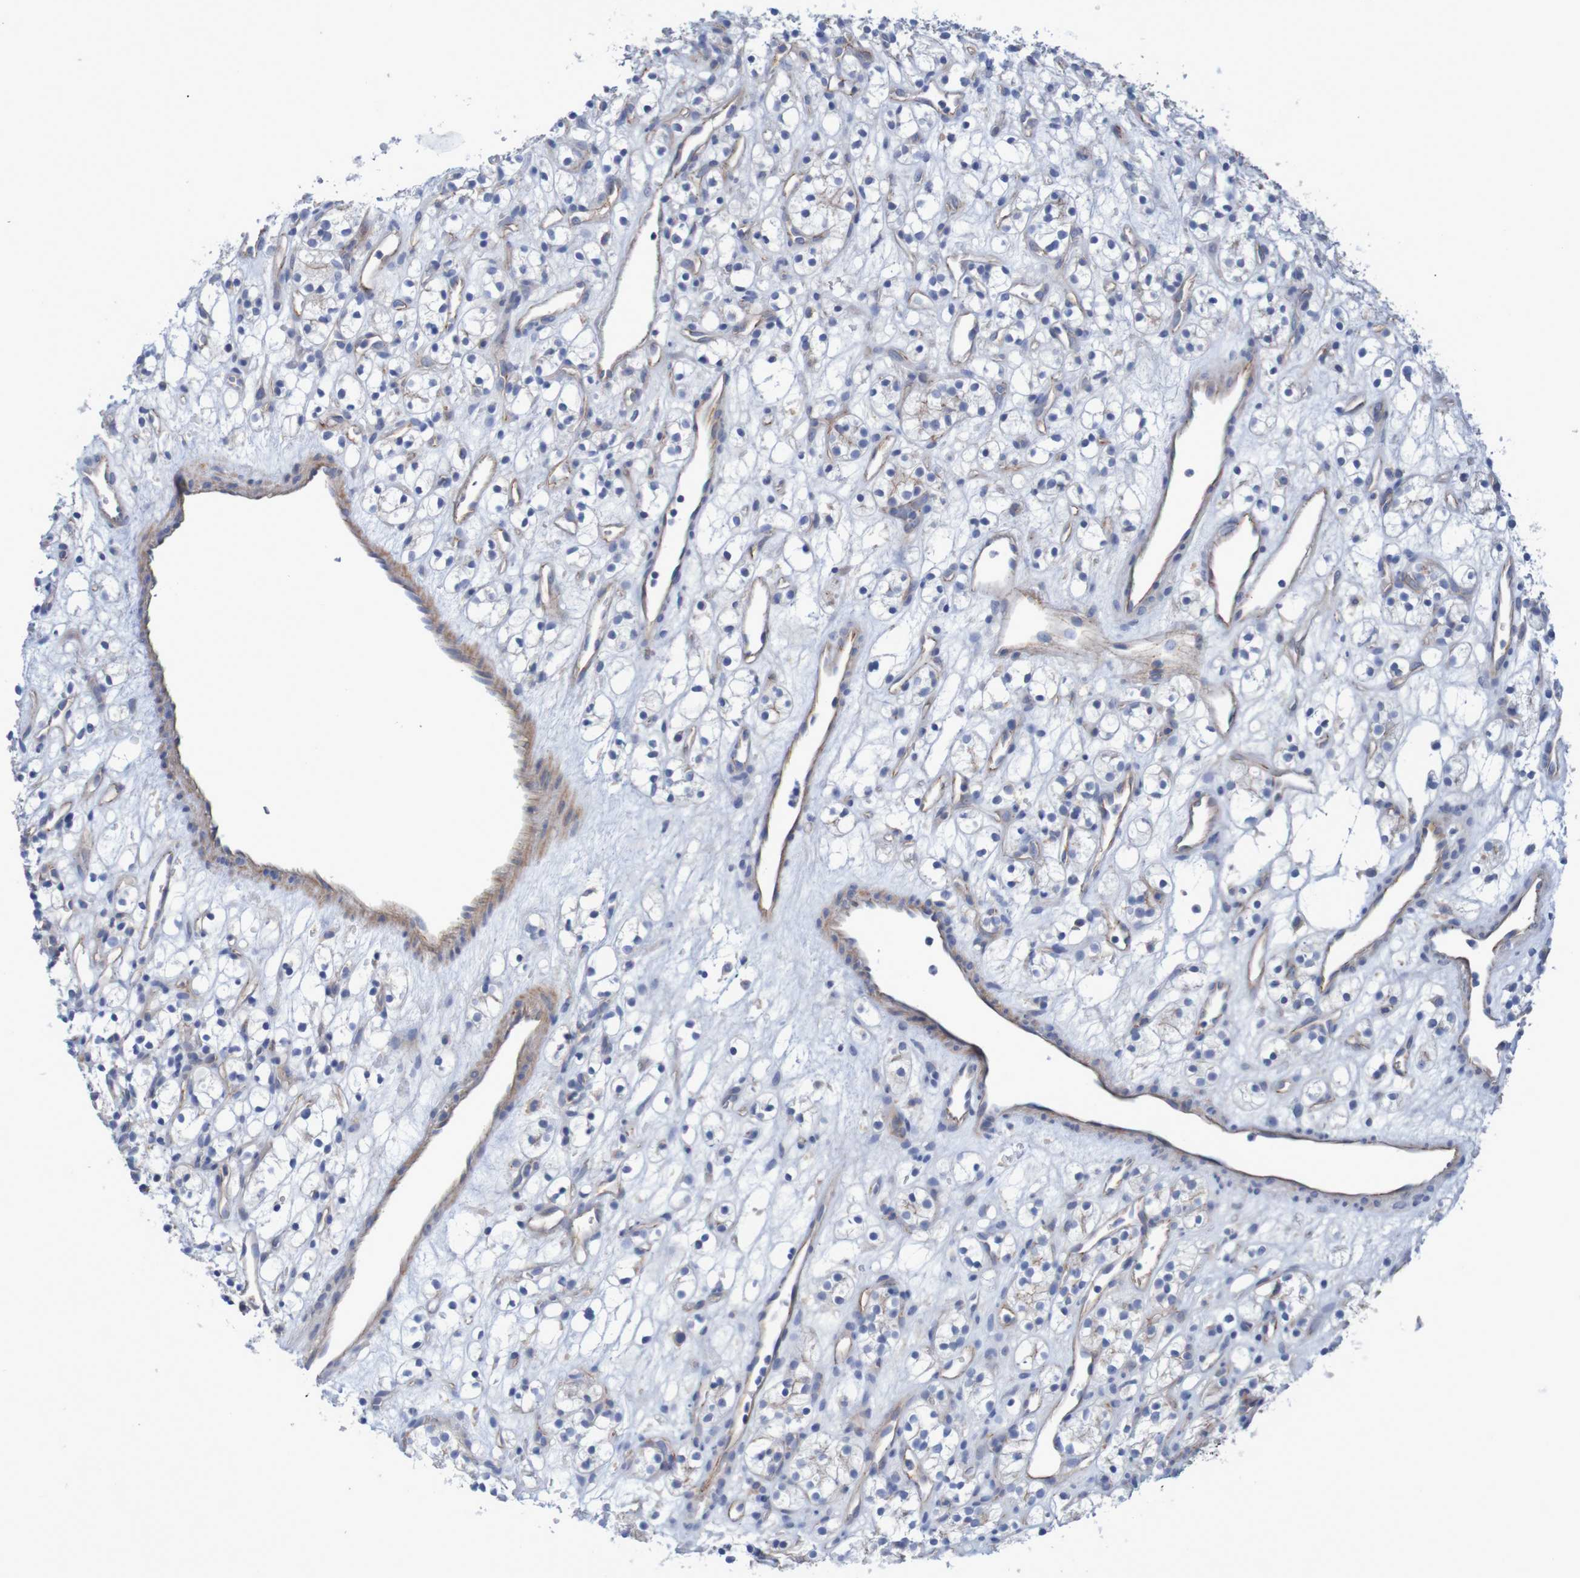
{"staining": {"intensity": "negative", "quantity": "none", "location": "none"}, "tissue": "renal cancer", "cell_type": "Tumor cells", "image_type": "cancer", "snomed": [{"axis": "morphology", "description": "Adenocarcinoma, NOS"}, {"axis": "topography", "description": "Kidney"}], "caption": "High power microscopy image of an IHC histopathology image of adenocarcinoma (renal), revealing no significant staining in tumor cells.", "gene": "NECTIN2", "patient": {"sex": "female", "age": 60}}